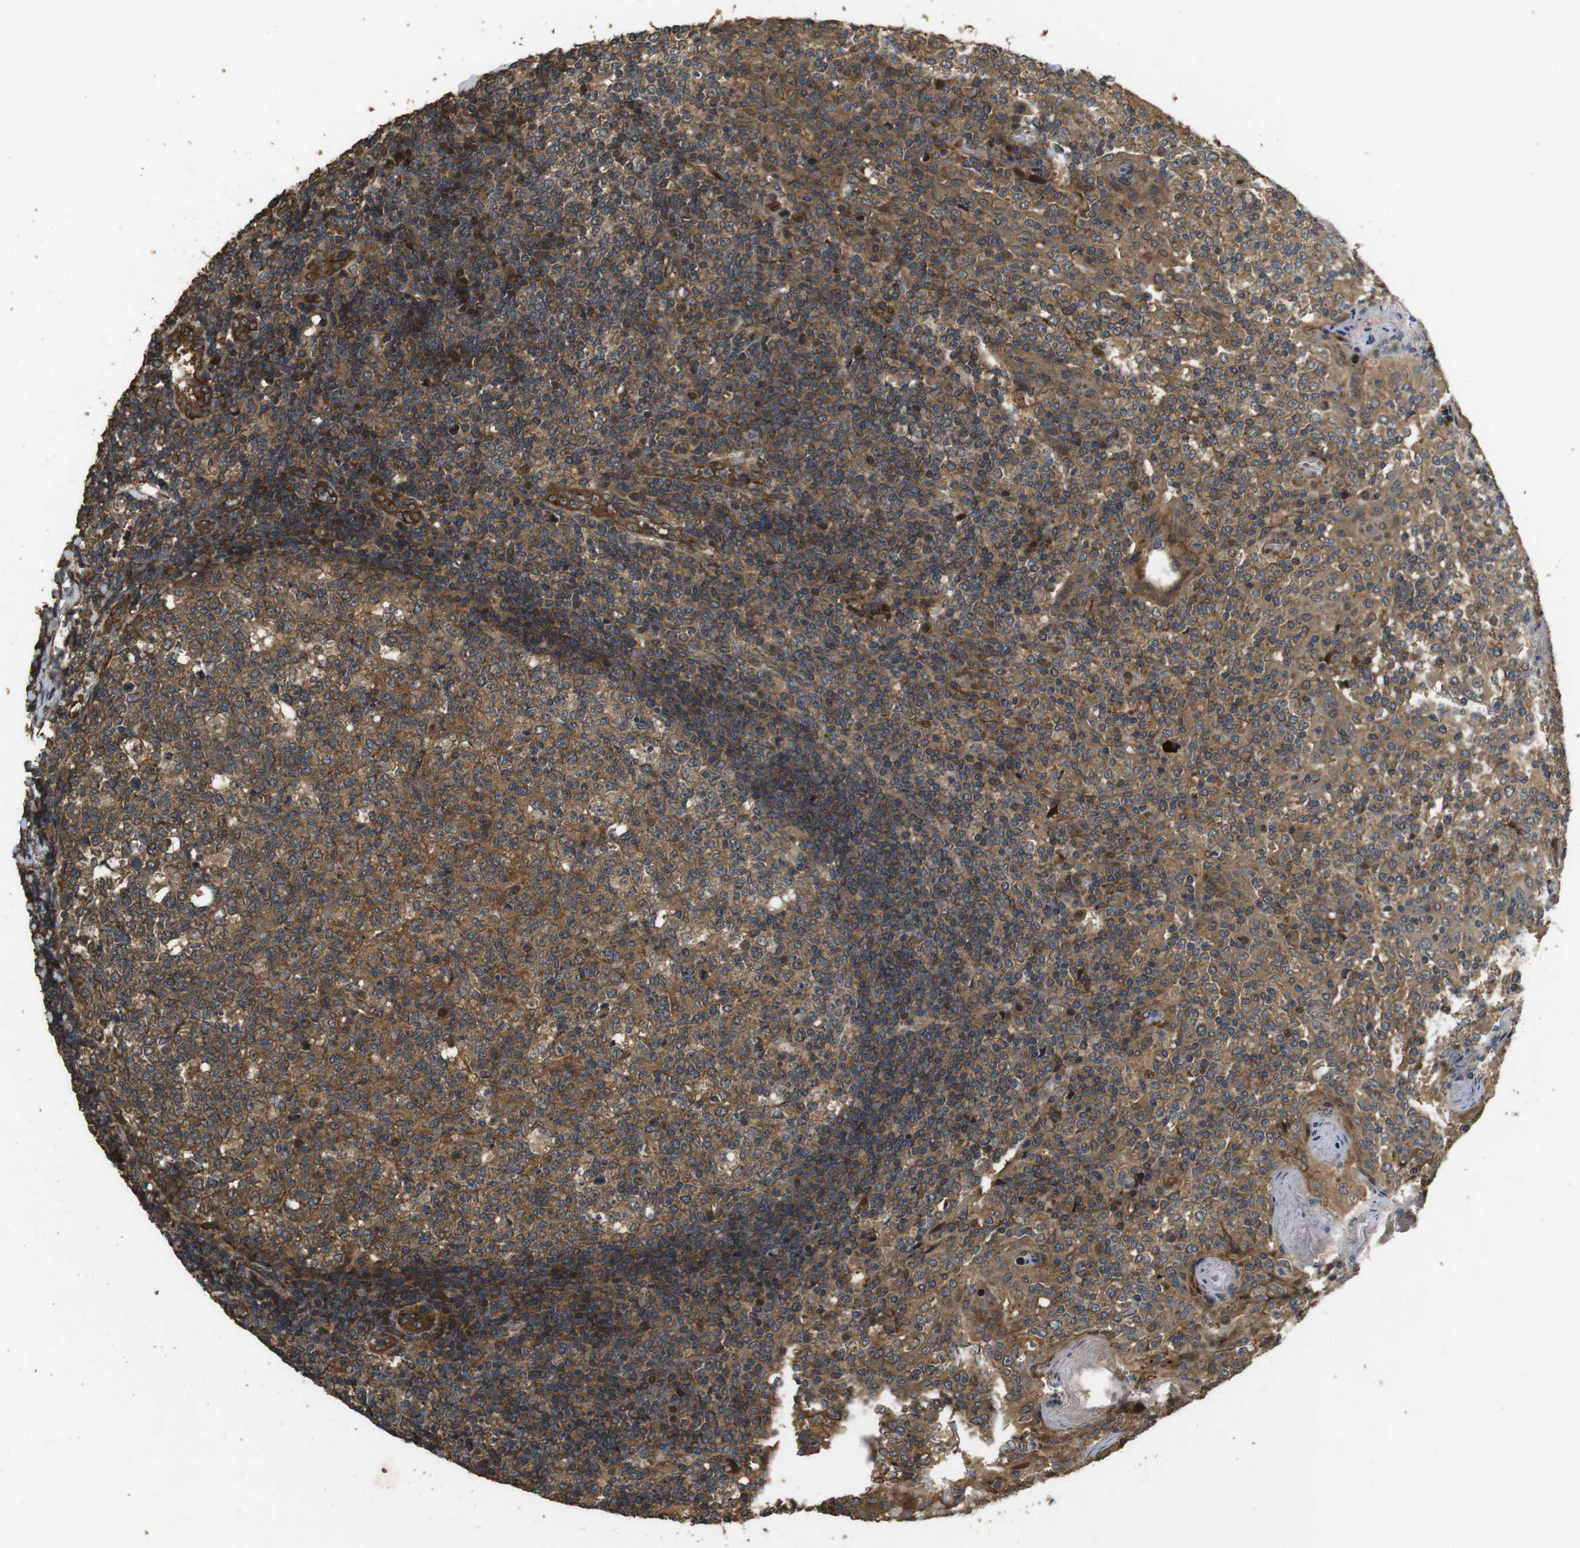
{"staining": {"intensity": "moderate", "quantity": ">75%", "location": "cytoplasmic/membranous"}, "tissue": "tonsil", "cell_type": "Germinal center cells", "image_type": "normal", "snomed": [{"axis": "morphology", "description": "Normal tissue, NOS"}, {"axis": "topography", "description": "Tonsil"}], "caption": "Immunohistochemical staining of benign tonsil reveals >75% levels of moderate cytoplasmic/membranous protein positivity in approximately >75% of germinal center cells.", "gene": "BNIP3", "patient": {"sex": "female", "age": 19}}